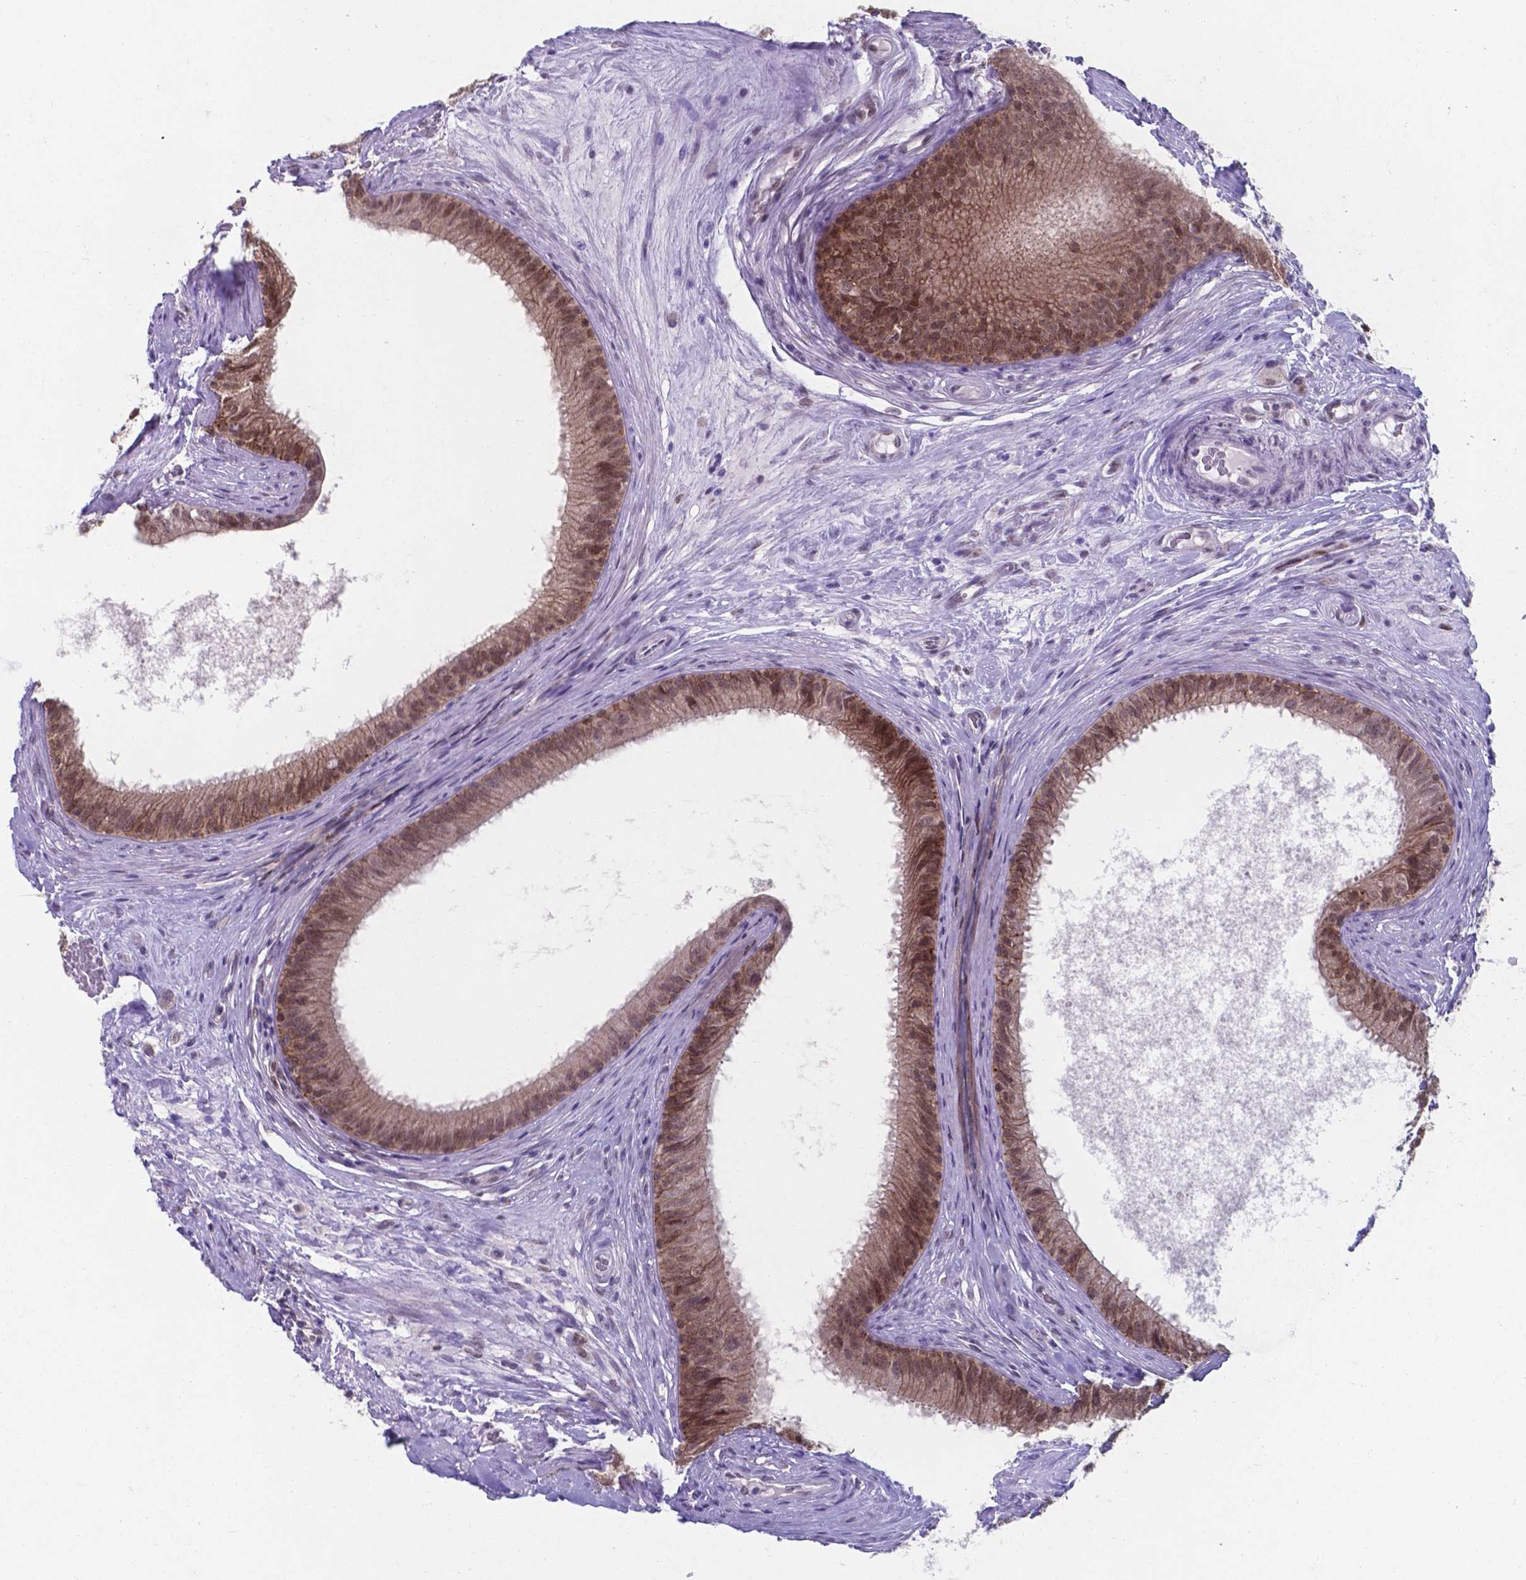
{"staining": {"intensity": "moderate", "quantity": ">75%", "location": "cytoplasmic/membranous,nuclear"}, "tissue": "epididymis", "cell_type": "Glandular cells", "image_type": "normal", "snomed": [{"axis": "morphology", "description": "Normal tissue, NOS"}, {"axis": "topography", "description": "Epididymis"}], "caption": "Immunohistochemistry micrograph of unremarkable epididymis: human epididymis stained using IHC displays medium levels of moderate protein expression localized specifically in the cytoplasmic/membranous,nuclear of glandular cells, appearing as a cytoplasmic/membranous,nuclear brown color.", "gene": "UBE2E2", "patient": {"sex": "male", "age": 59}}